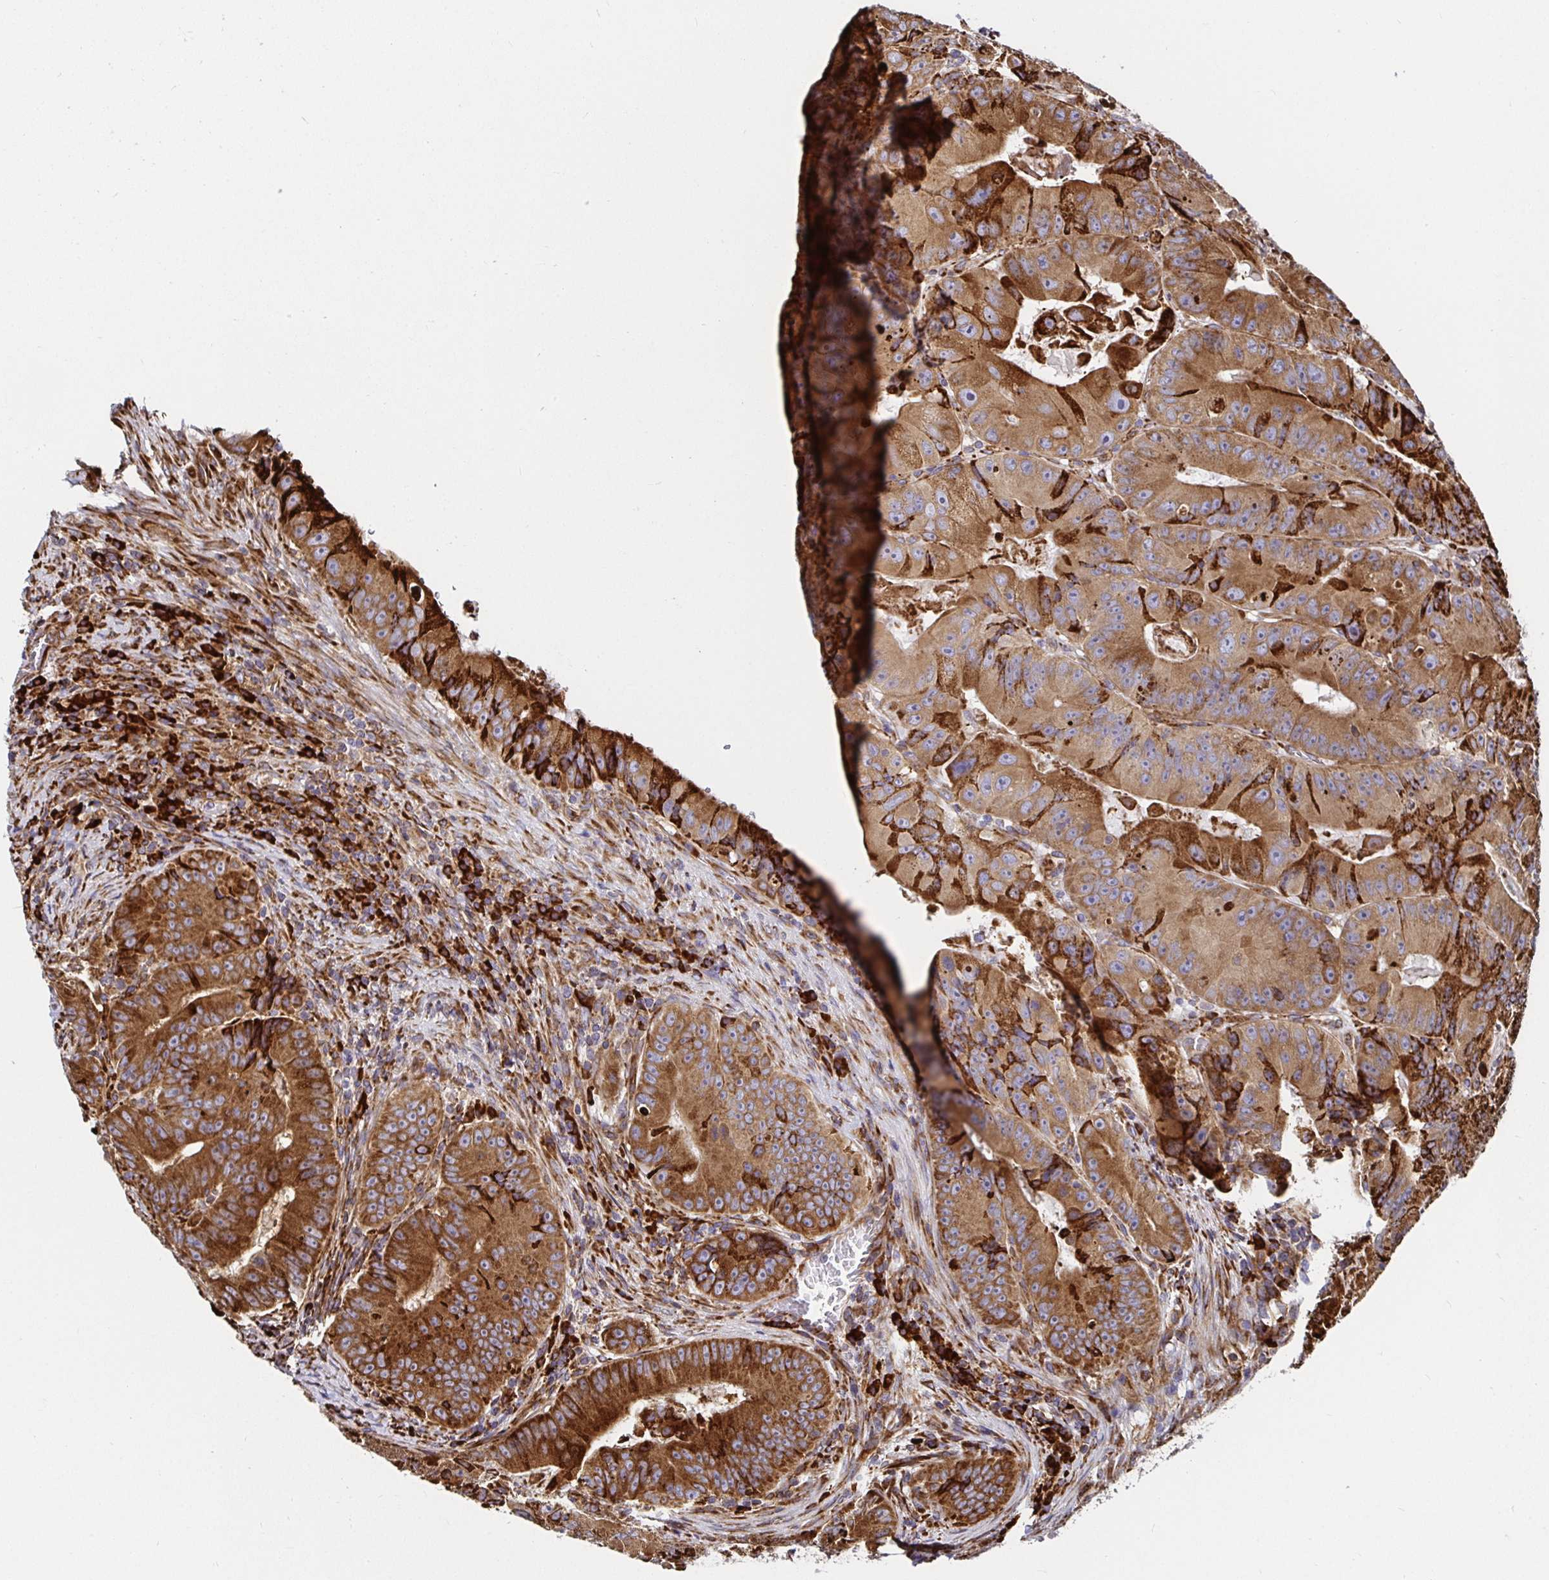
{"staining": {"intensity": "moderate", "quantity": ">75%", "location": "cytoplasmic/membranous"}, "tissue": "colorectal cancer", "cell_type": "Tumor cells", "image_type": "cancer", "snomed": [{"axis": "morphology", "description": "Adenocarcinoma, NOS"}, {"axis": "topography", "description": "Colon"}], "caption": "Immunohistochemistry histopathology image of colorectal cancer (adenocarcinoma) stained for a protein (brown), which reveals medium levels of moderate cytoplasmic/membranous staining in about >75% of tumor cells.", "gene": "SMYD3", "patient": {"sex": "female", "age": 86}}